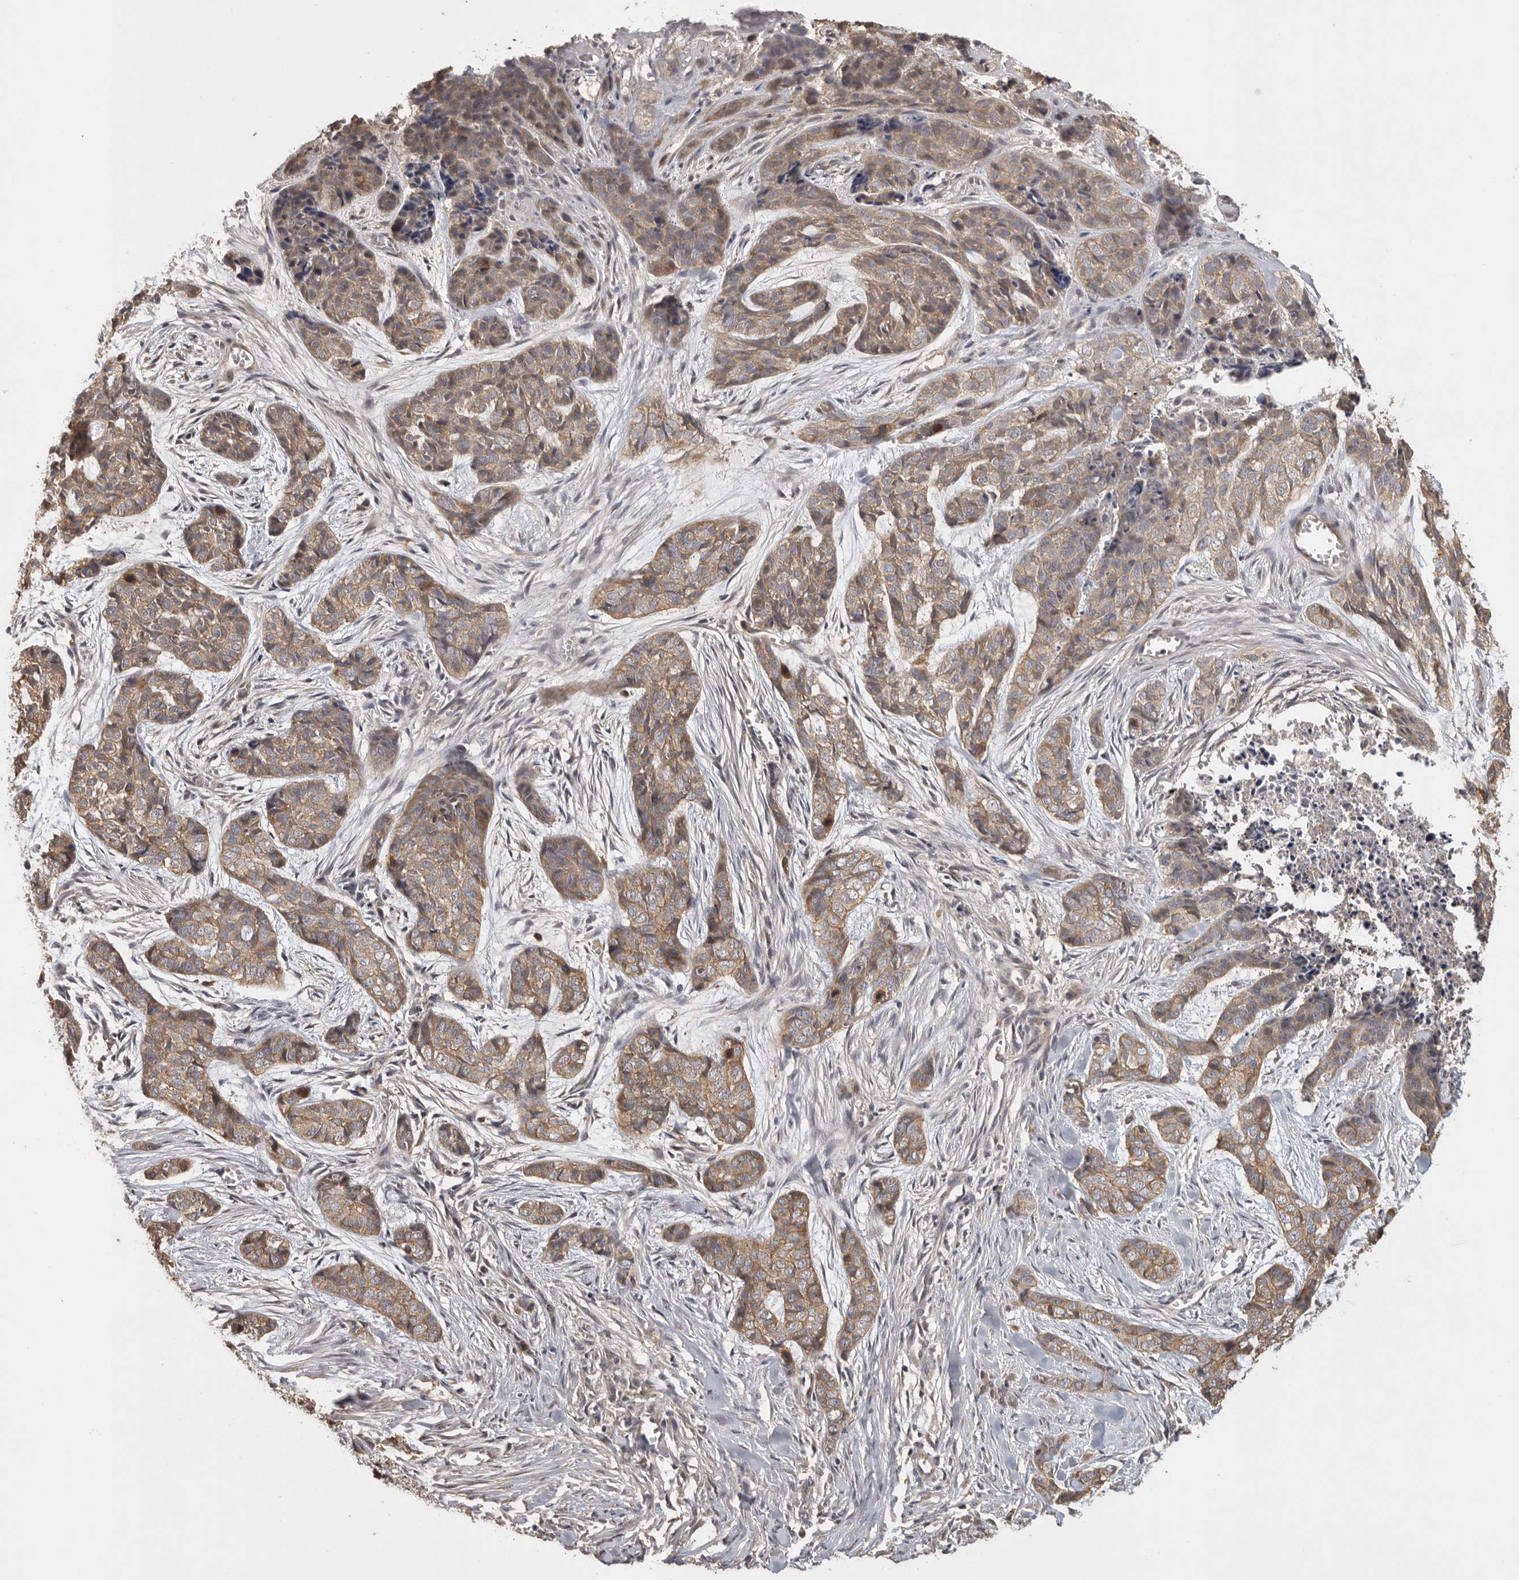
{"staining": {"intensity": "moderate", "quantity": ">75%", "location": "cytoplasmic/membranous"}, "tissue": "skin cancer", "cell_type": "Tumor cells", "image_type": "cancer", "snomed": [{"axis": "morphology", "description": "Basal cell carcinoma"}, {"axis": "topography", "description": "Skin"}], "caption": "Protein expression analysis of skin cancer reveals moderate cytoplasmic/membranous expression in approximately >75% of tumor cells.", "gene": "BAIAP2", "patient": {"sex": "female", "age": 64}}